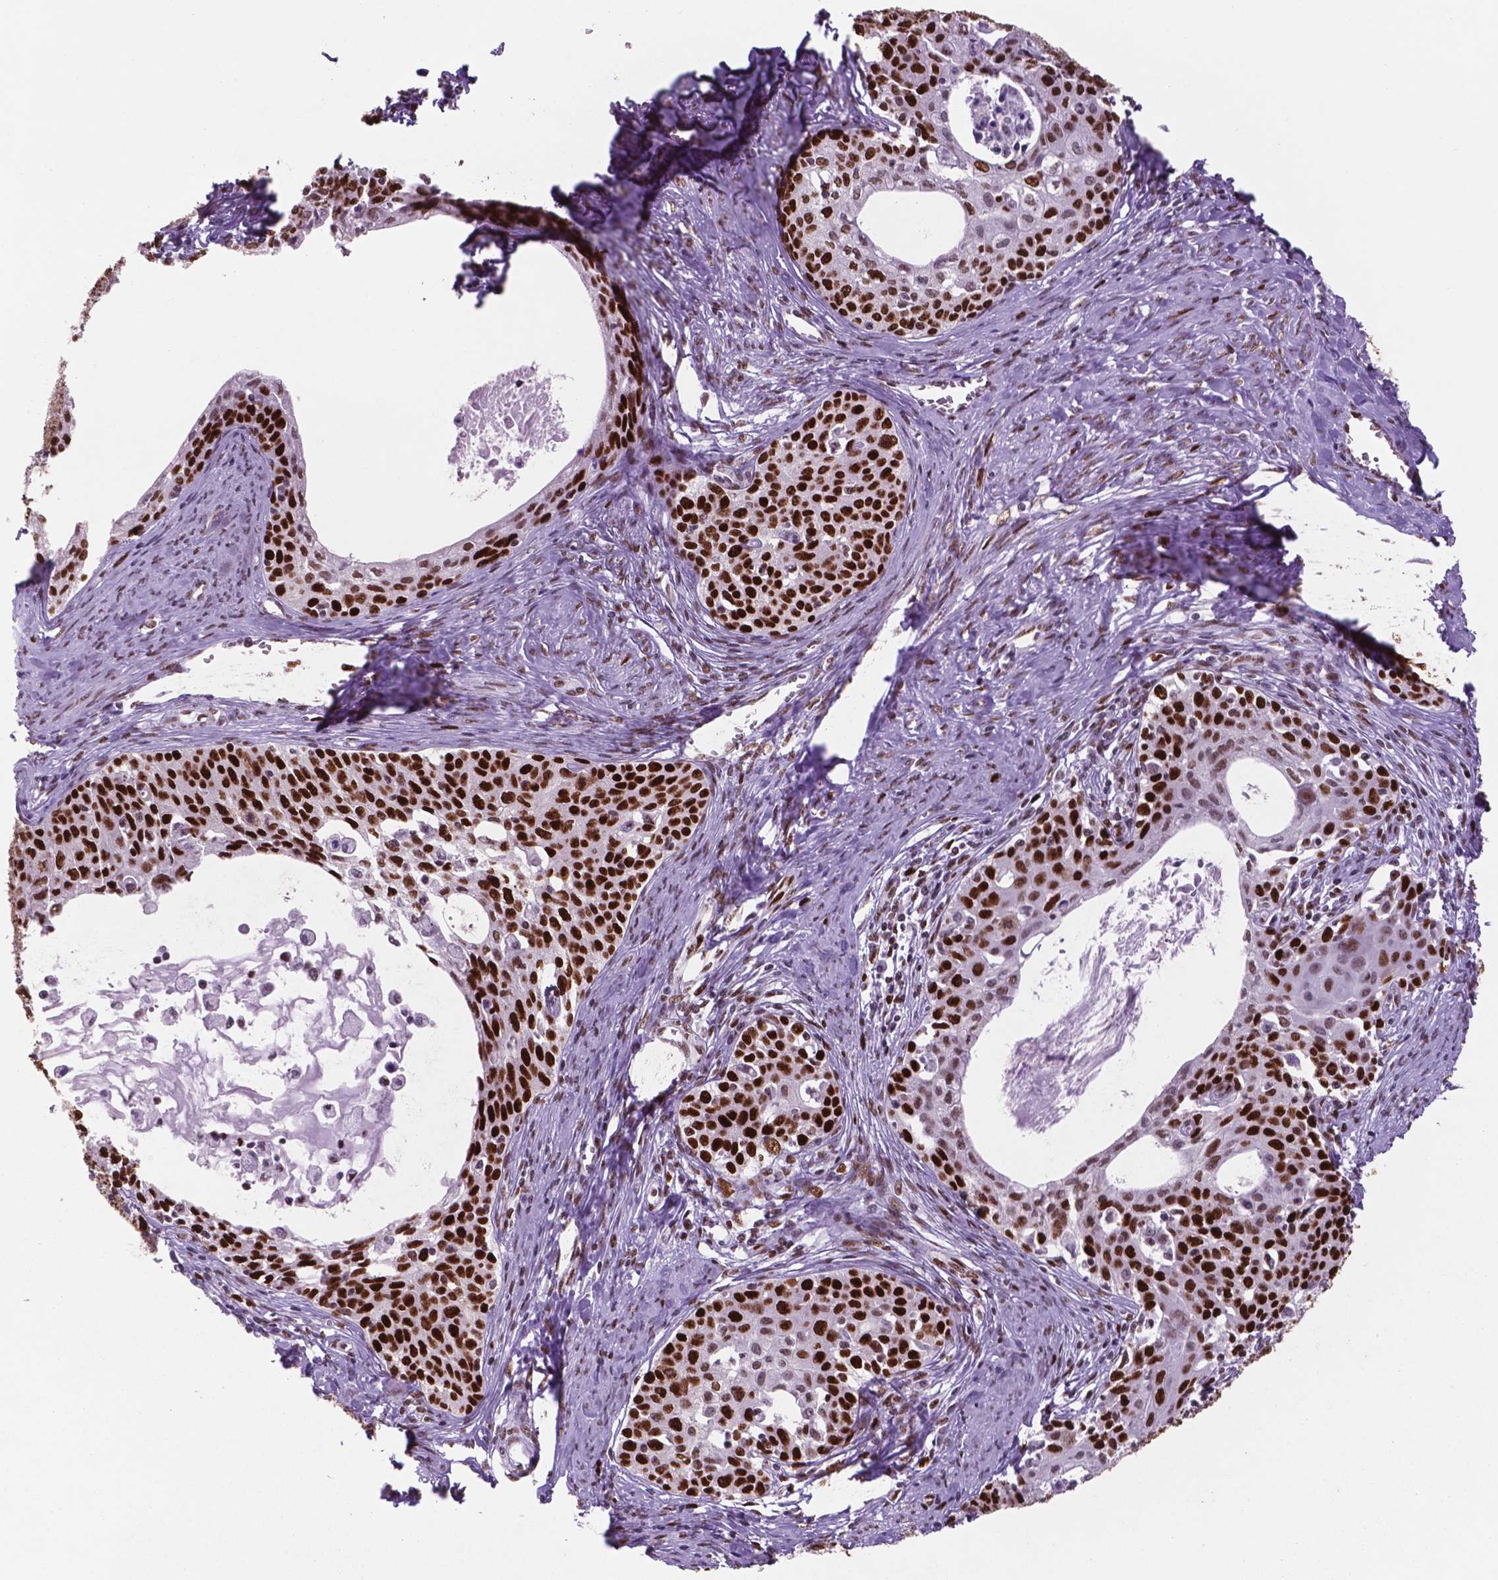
{"staining": {"intensity": "strong", "quantity": ">75%", "location": "nuclear"}, "tissue": "cervical cancer", "cell_type": "Tumor cells", "image_type": "cancer", "snomed": [{"axis": "morphology", "description": "Squamous cell carcinoma, NOS"}, {"axis": "morphology", "description": "Adenocarcinoma, NOS"}, {"axis": "topography", "description": "Cervix"}], "caption": "This is an image of immunohistochemistry (IHC) staining of adenocarcinoma (cervical), which shows strong staining in the nuclear of tumor cells.", "gene": "MSH6", "patient": {"sex": "female", "age": 52}}